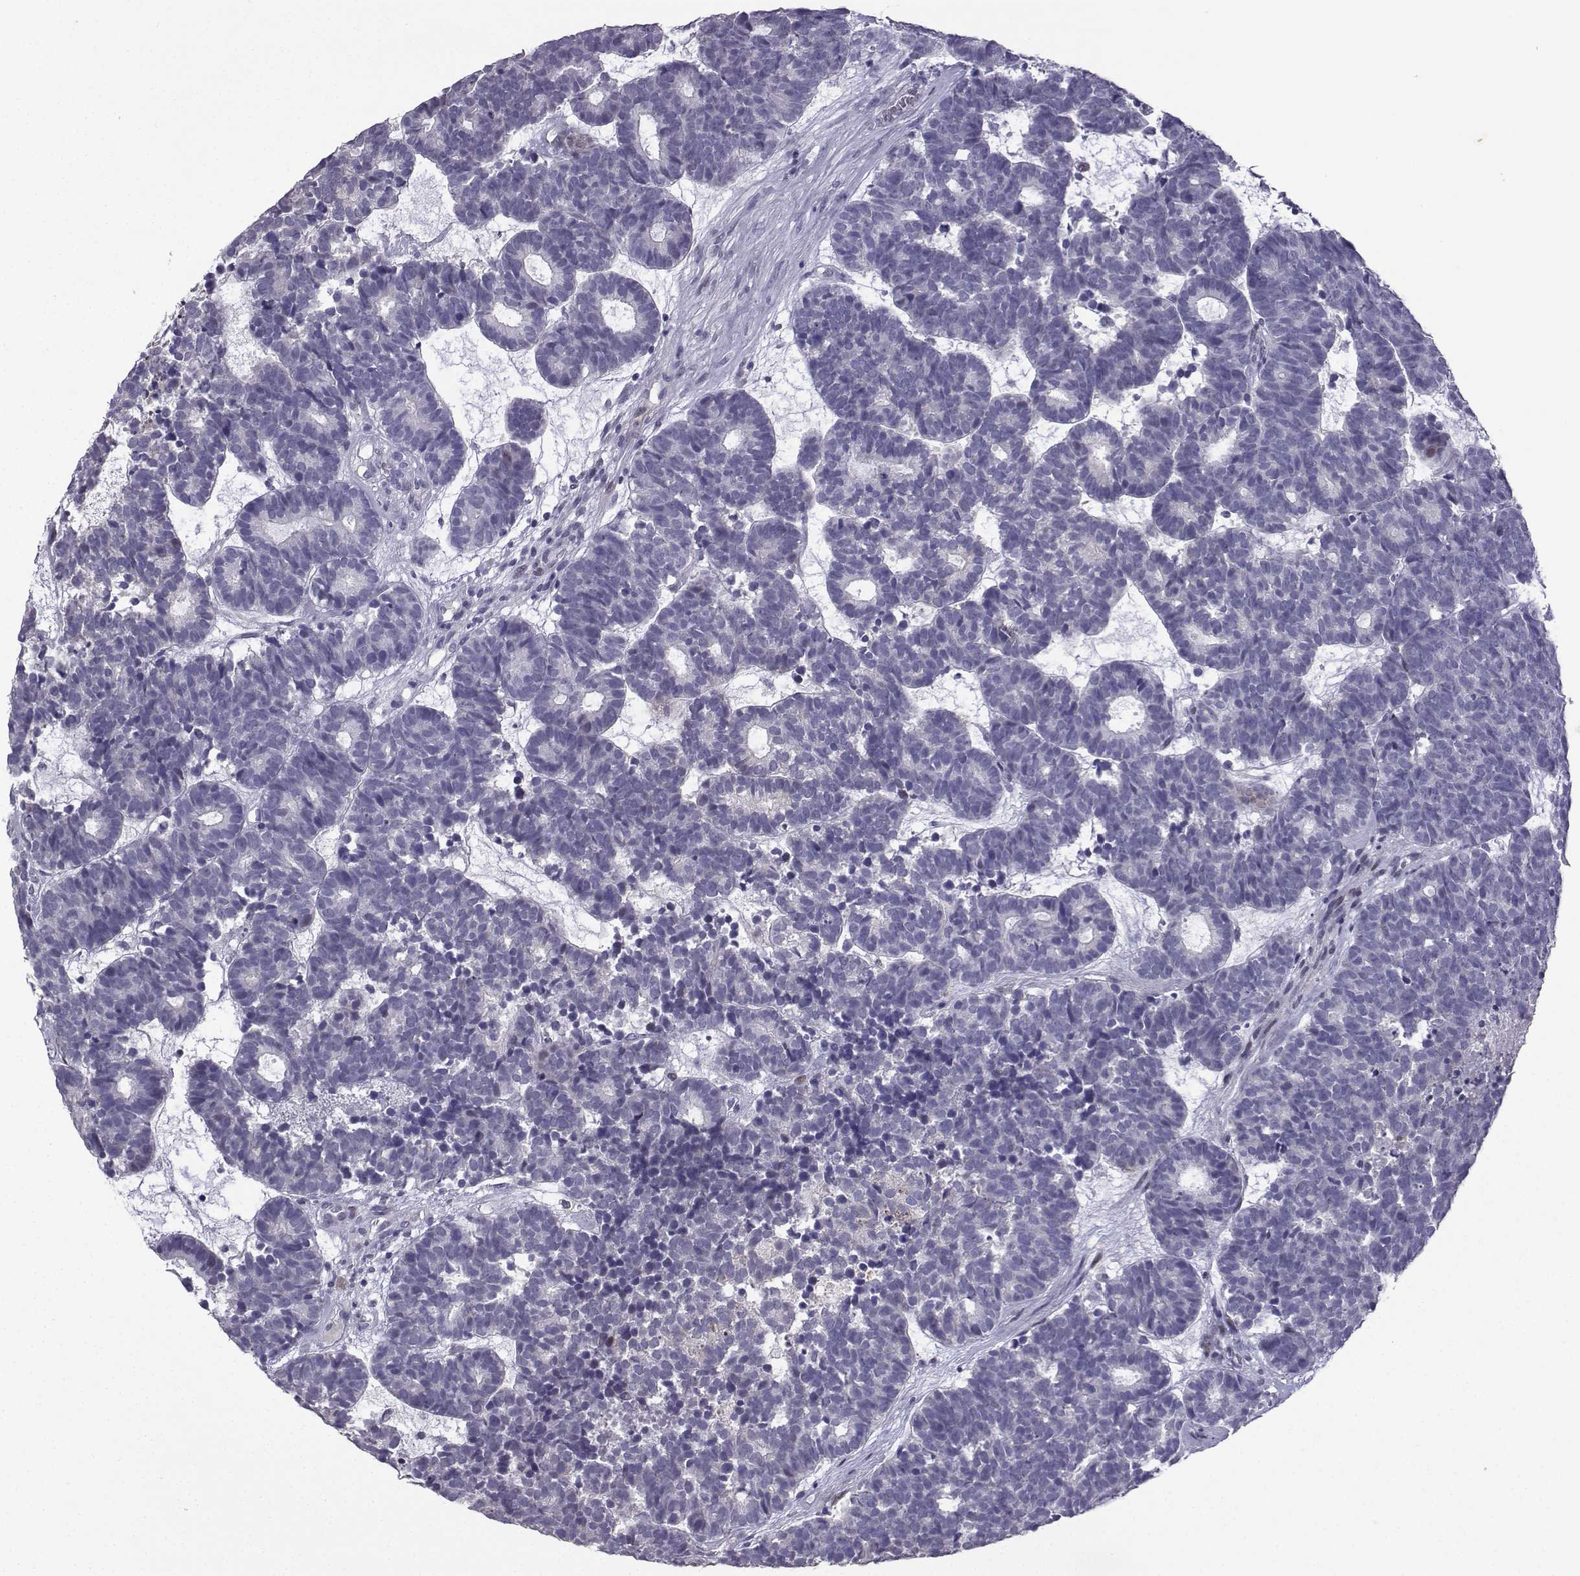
{"staining": {"intensity": "negative", "quantity": "none", "location": "none"}, "tissue": "head and neck cancer", "cell_type": "Tumor cells", "image_type": "cancer", "snomed": [{"axis": "morphology", "description": "Adenocarcinoma, NOS"}, {"axis": "topography", "description": "Head-Neck"}], "caption": "Immunohistochemistry histopathology image of human head and neck adenocarcinoma stained for a protein (brown), which shows no staining in tumor cells.", "gene": "CFAP70", "patient": {"sex": "female", "age": 81}}